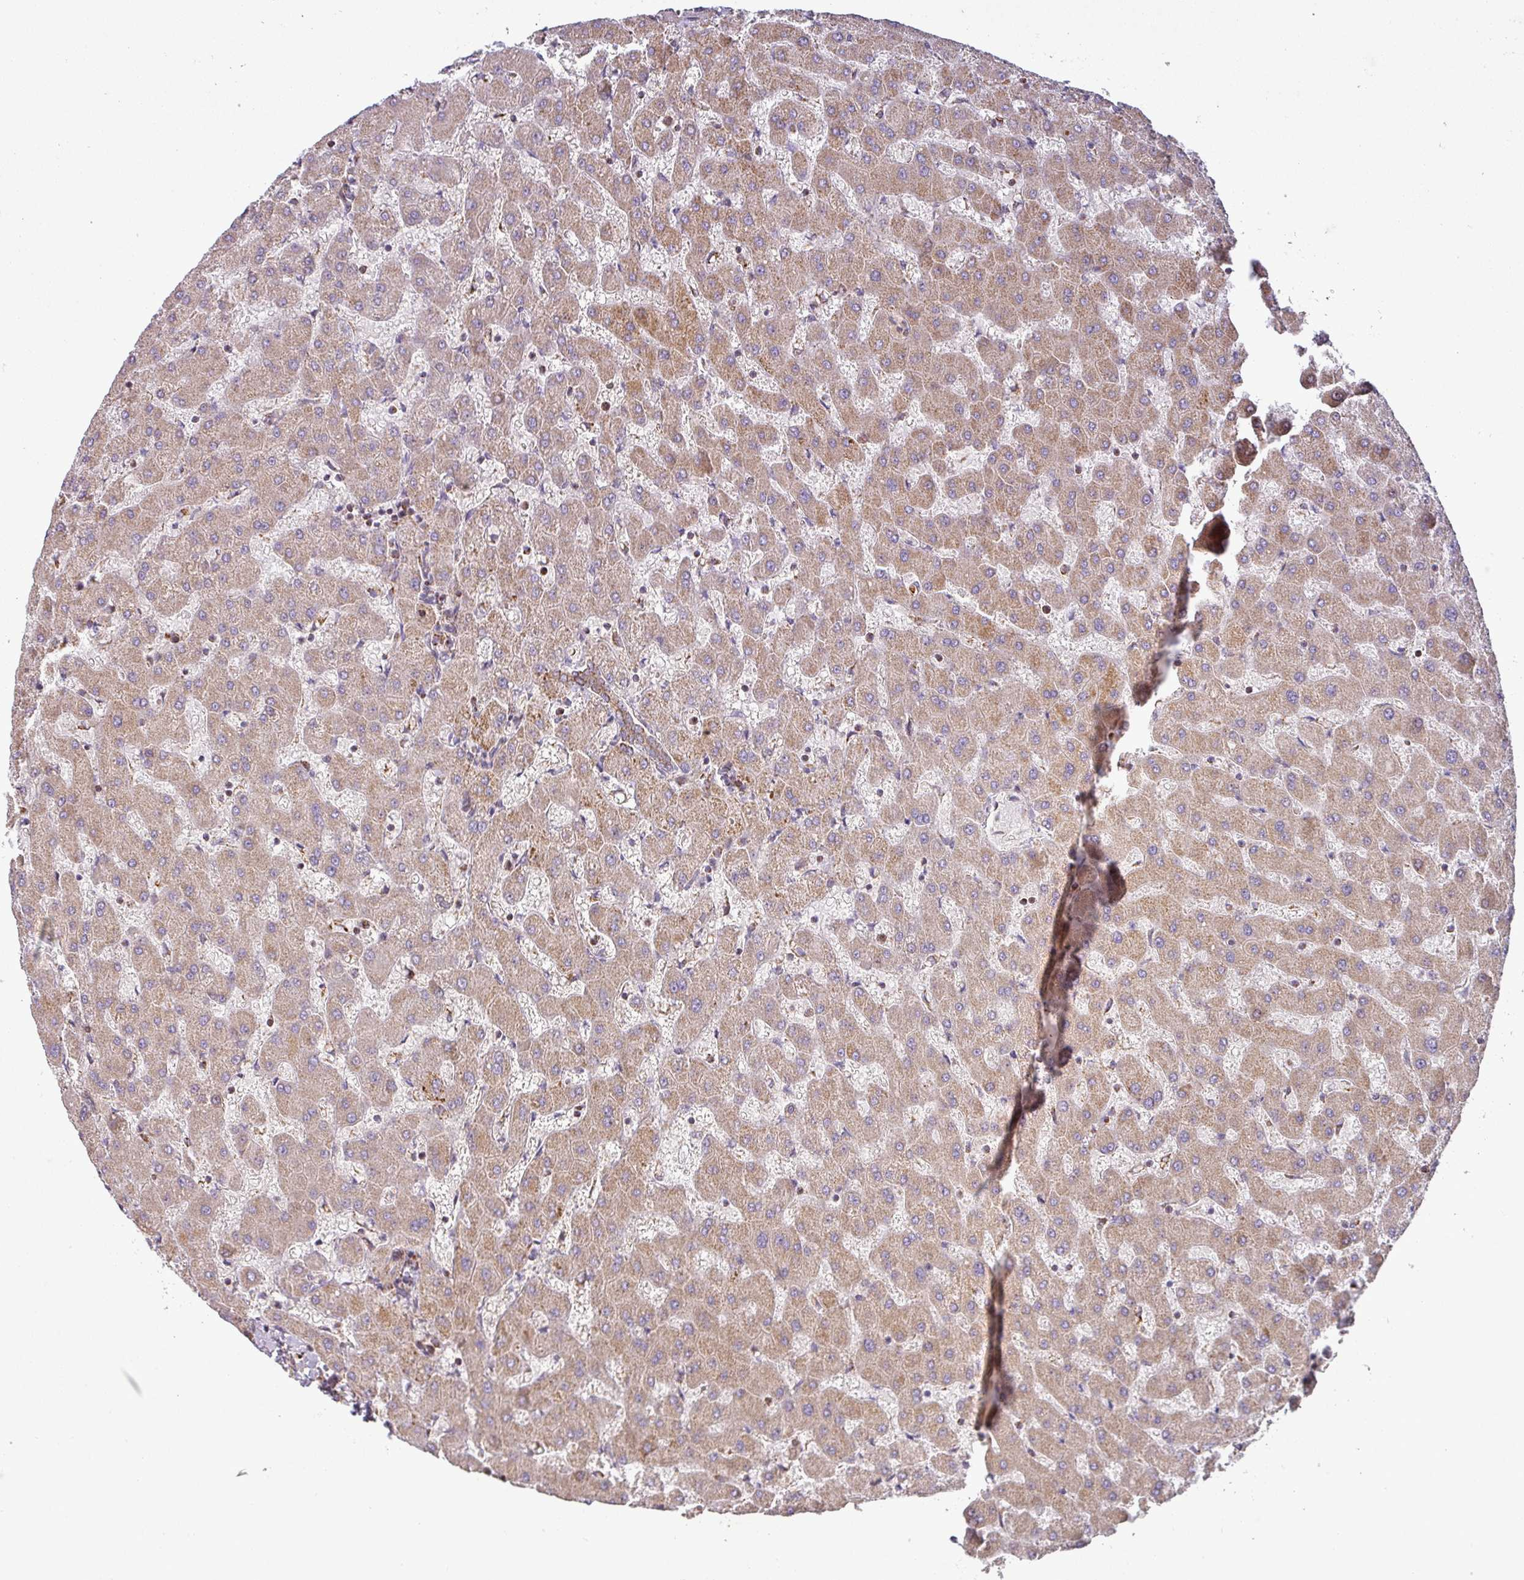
{"staining": {"intensity": "moderate", "quantity": ">75%", "location": "cytoplasmic/membranous"}, "tissue": "liver", "cell_type": "Cholangiocytes", "image_type": "normal", "snomed": [{"axis": "morphology", "description": "Normal tissue, NOS"}, {"axis": "topography", "description": "Liver"}], "caption": "Moderate cytoplasmic/membranous staining for a protein is seen in about >75% of cholangiocytes of normal liver using immunohistochemistry (IHC).", "gene": "GPD2", "patient": {"sex": "female", "age": 63}}